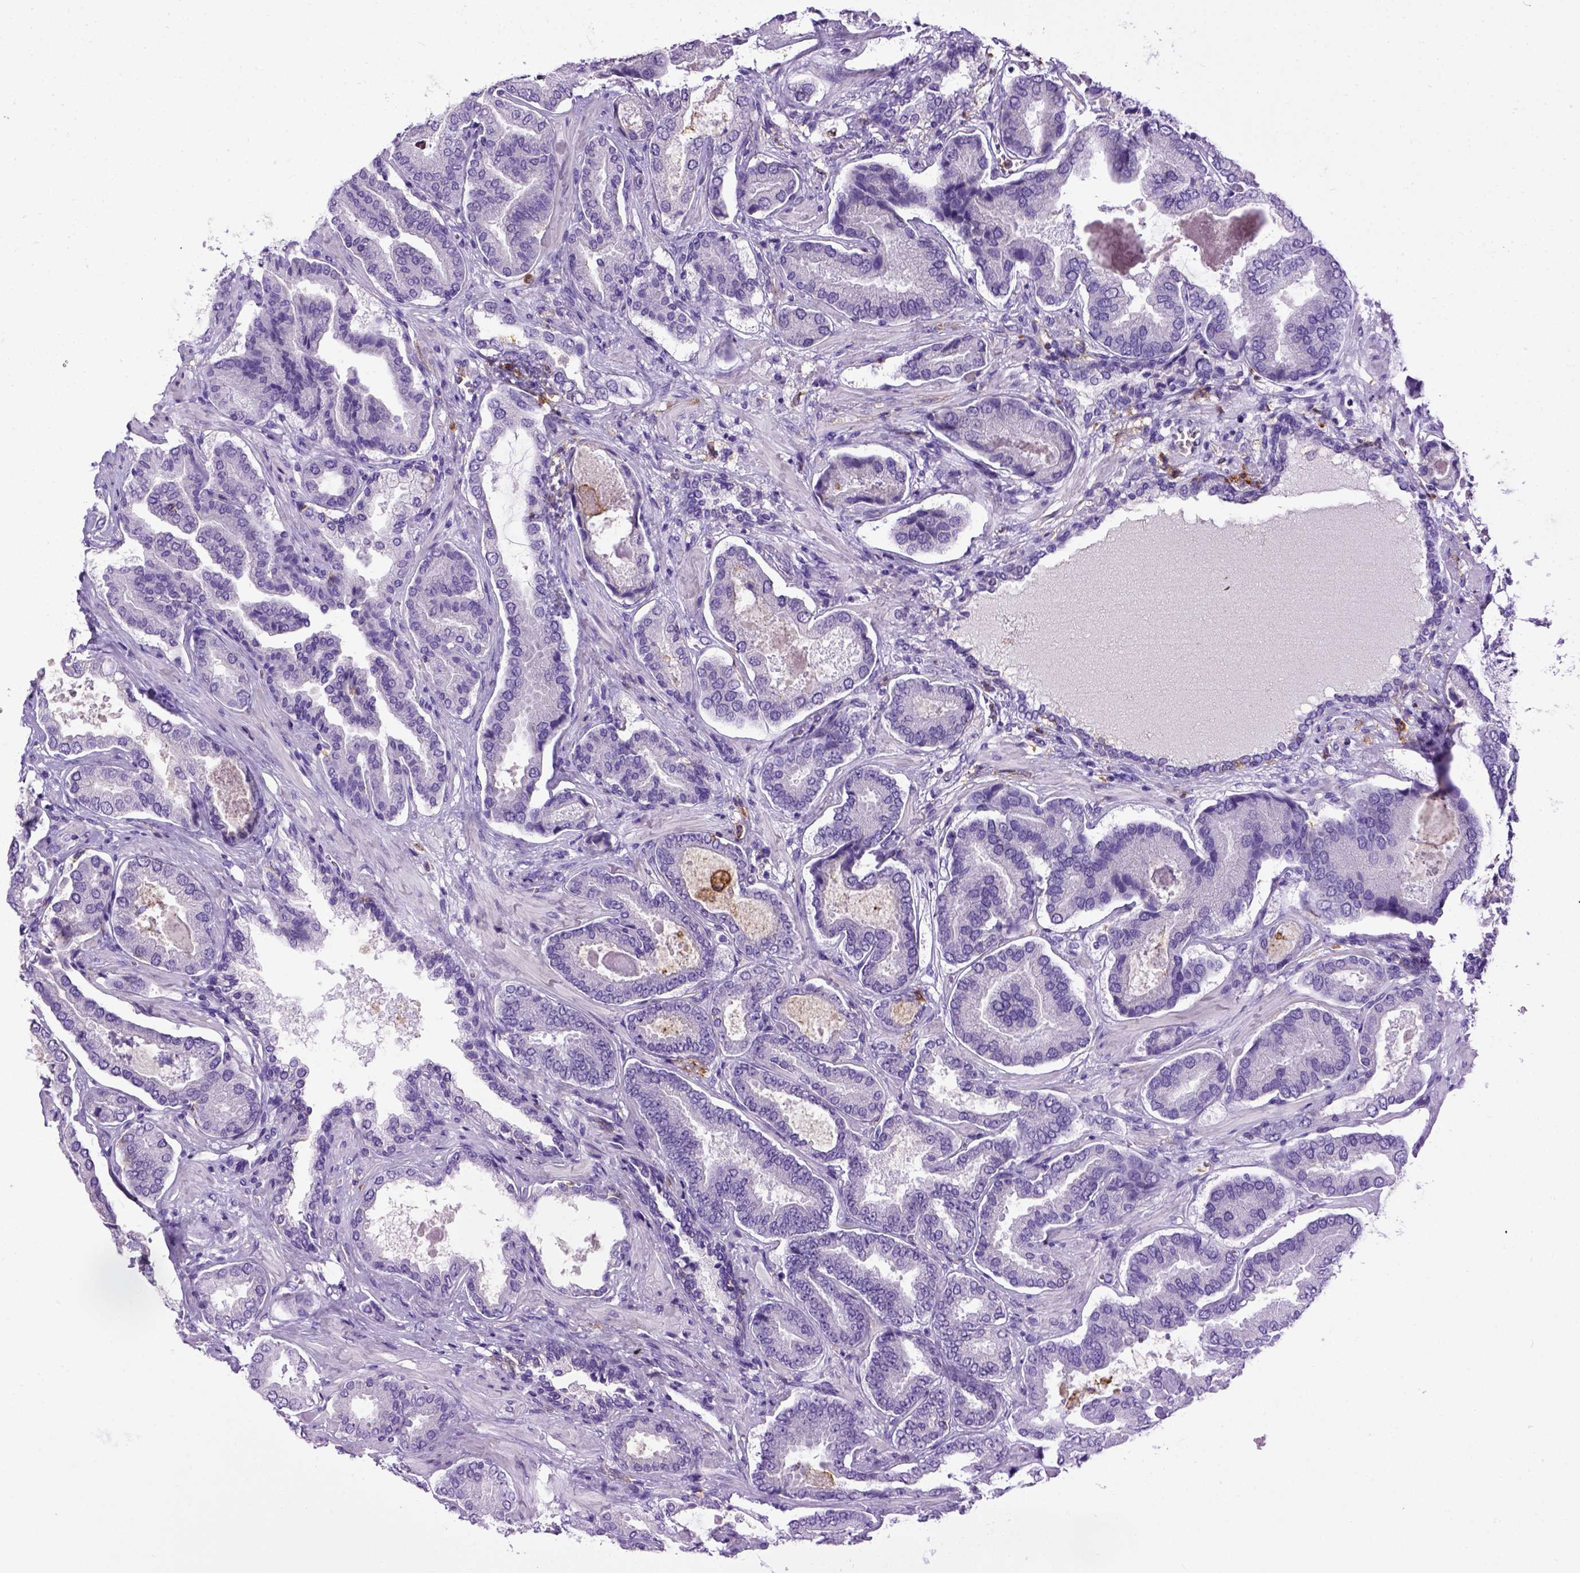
{"staining": {"intensity": "negative", "quantity": "none", "location": "none"}, "tissue": "prostate cancer", "cell_type": "Tumor cells", "image_type": "cancer", "snomed": [{"axis": "morphology", "description": "Adenocarcinoma, NOS"}, {"axis": "topography", "description": "Prostate"}], "caption": "A high-resolution image shows immunohistochemistry (IHC) staining of prostate adenocarcinoma, which reveals no significant positivity in tumor cells. (DAB immunohistochemistry (IHC) visualized using brightfield microscopy, high magnification).", "gene": "ITGAX", "patient": {"sex": "male", "age": 64}}